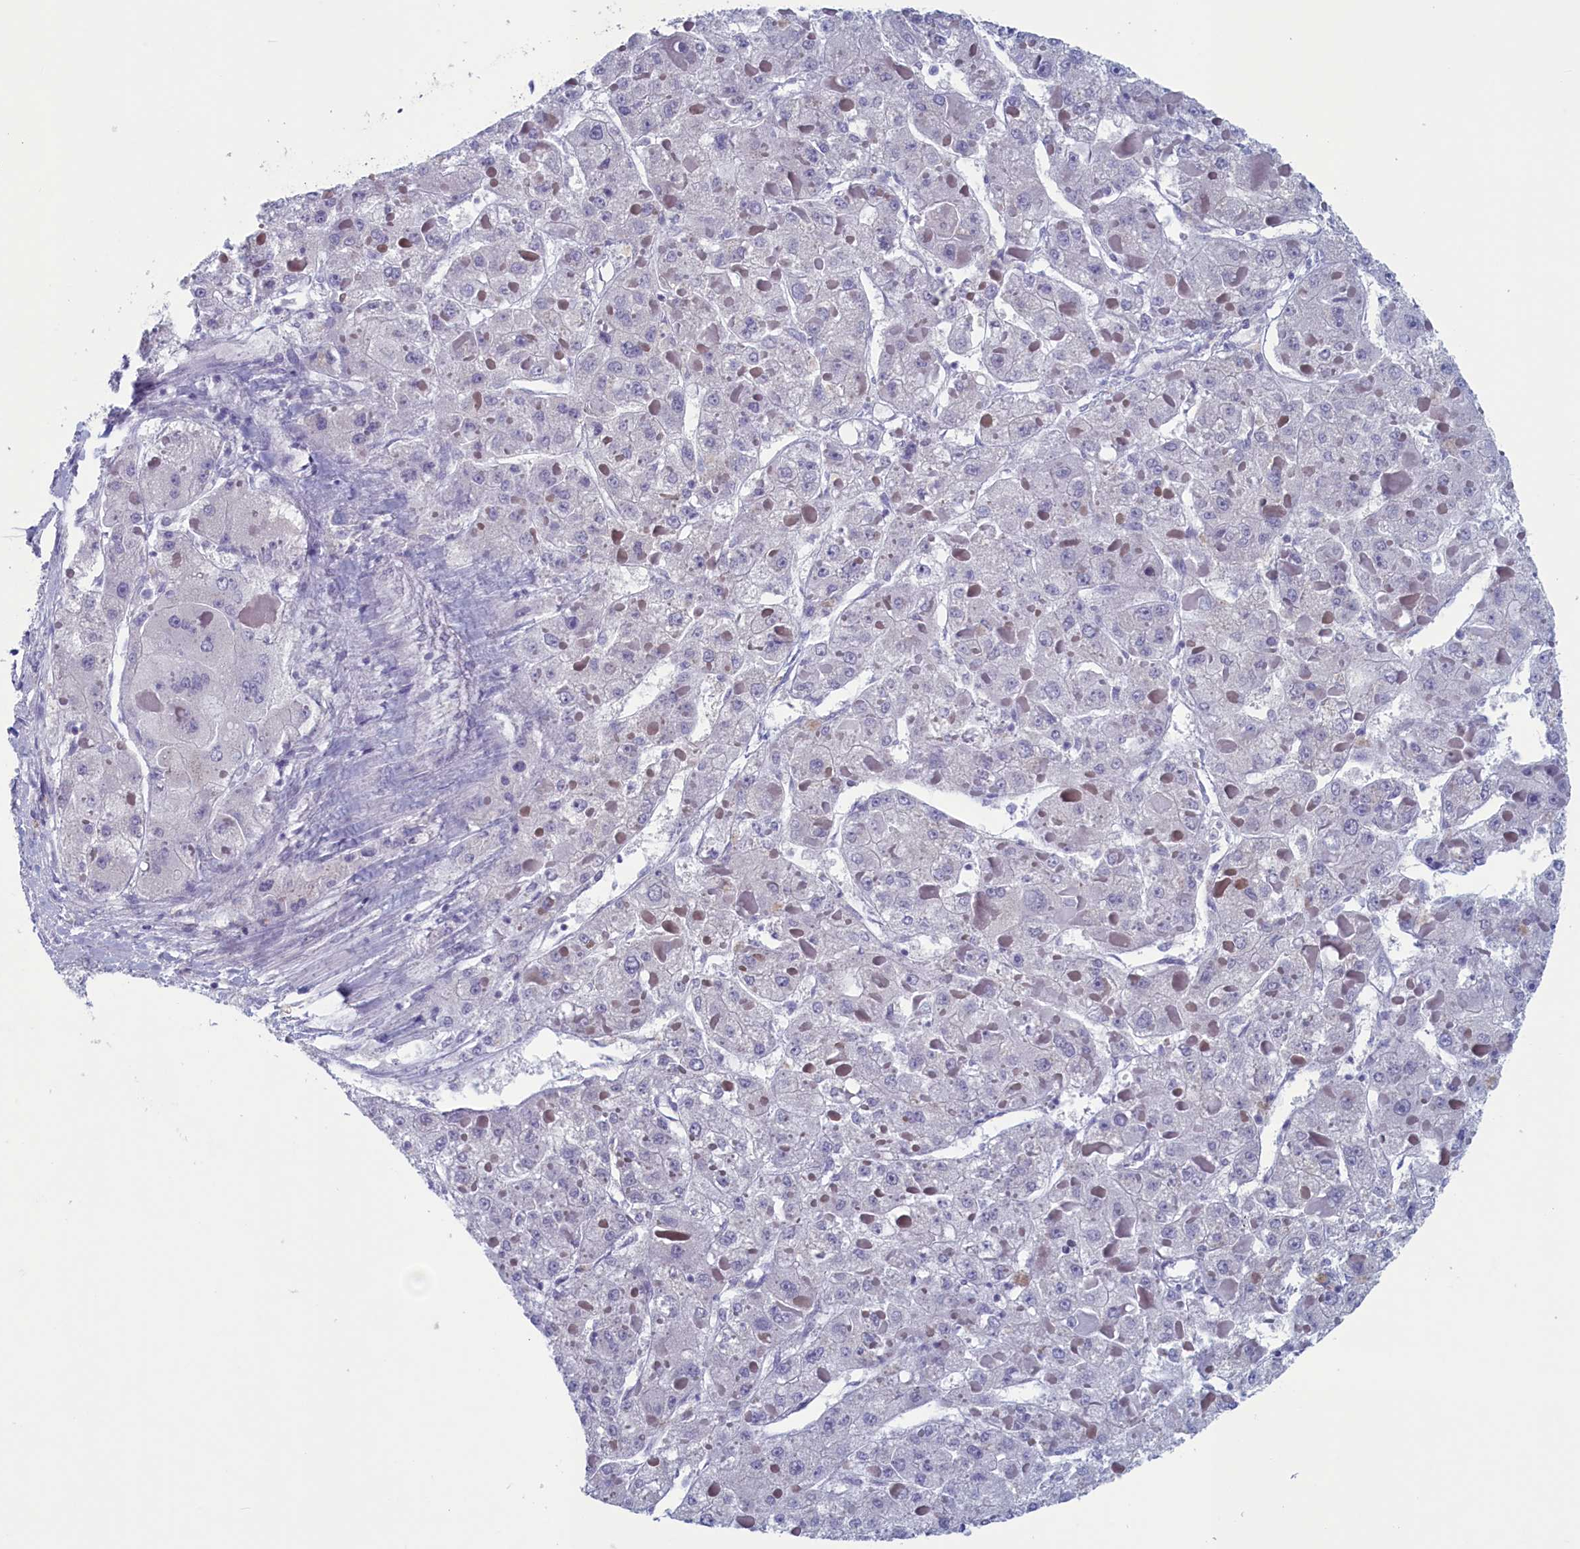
{"staining": {"intensity": "negative", "quantity": "none", "location": "none"}, "tissue": "liver cancer", "cell_type": "Tumor cells", "image_type": "cancer", "snomed": [{"axis": "morphology", "description": "Carcinoma, Hepatocellular, NOS"}, {"axis": "topography", "description": "Liver"}], "caption": "Immunohistochemistry of human liver cancer displays no staining in tumor cells.", "gene": "WDR76", "patient": {"sex": "female", "age": 73}}